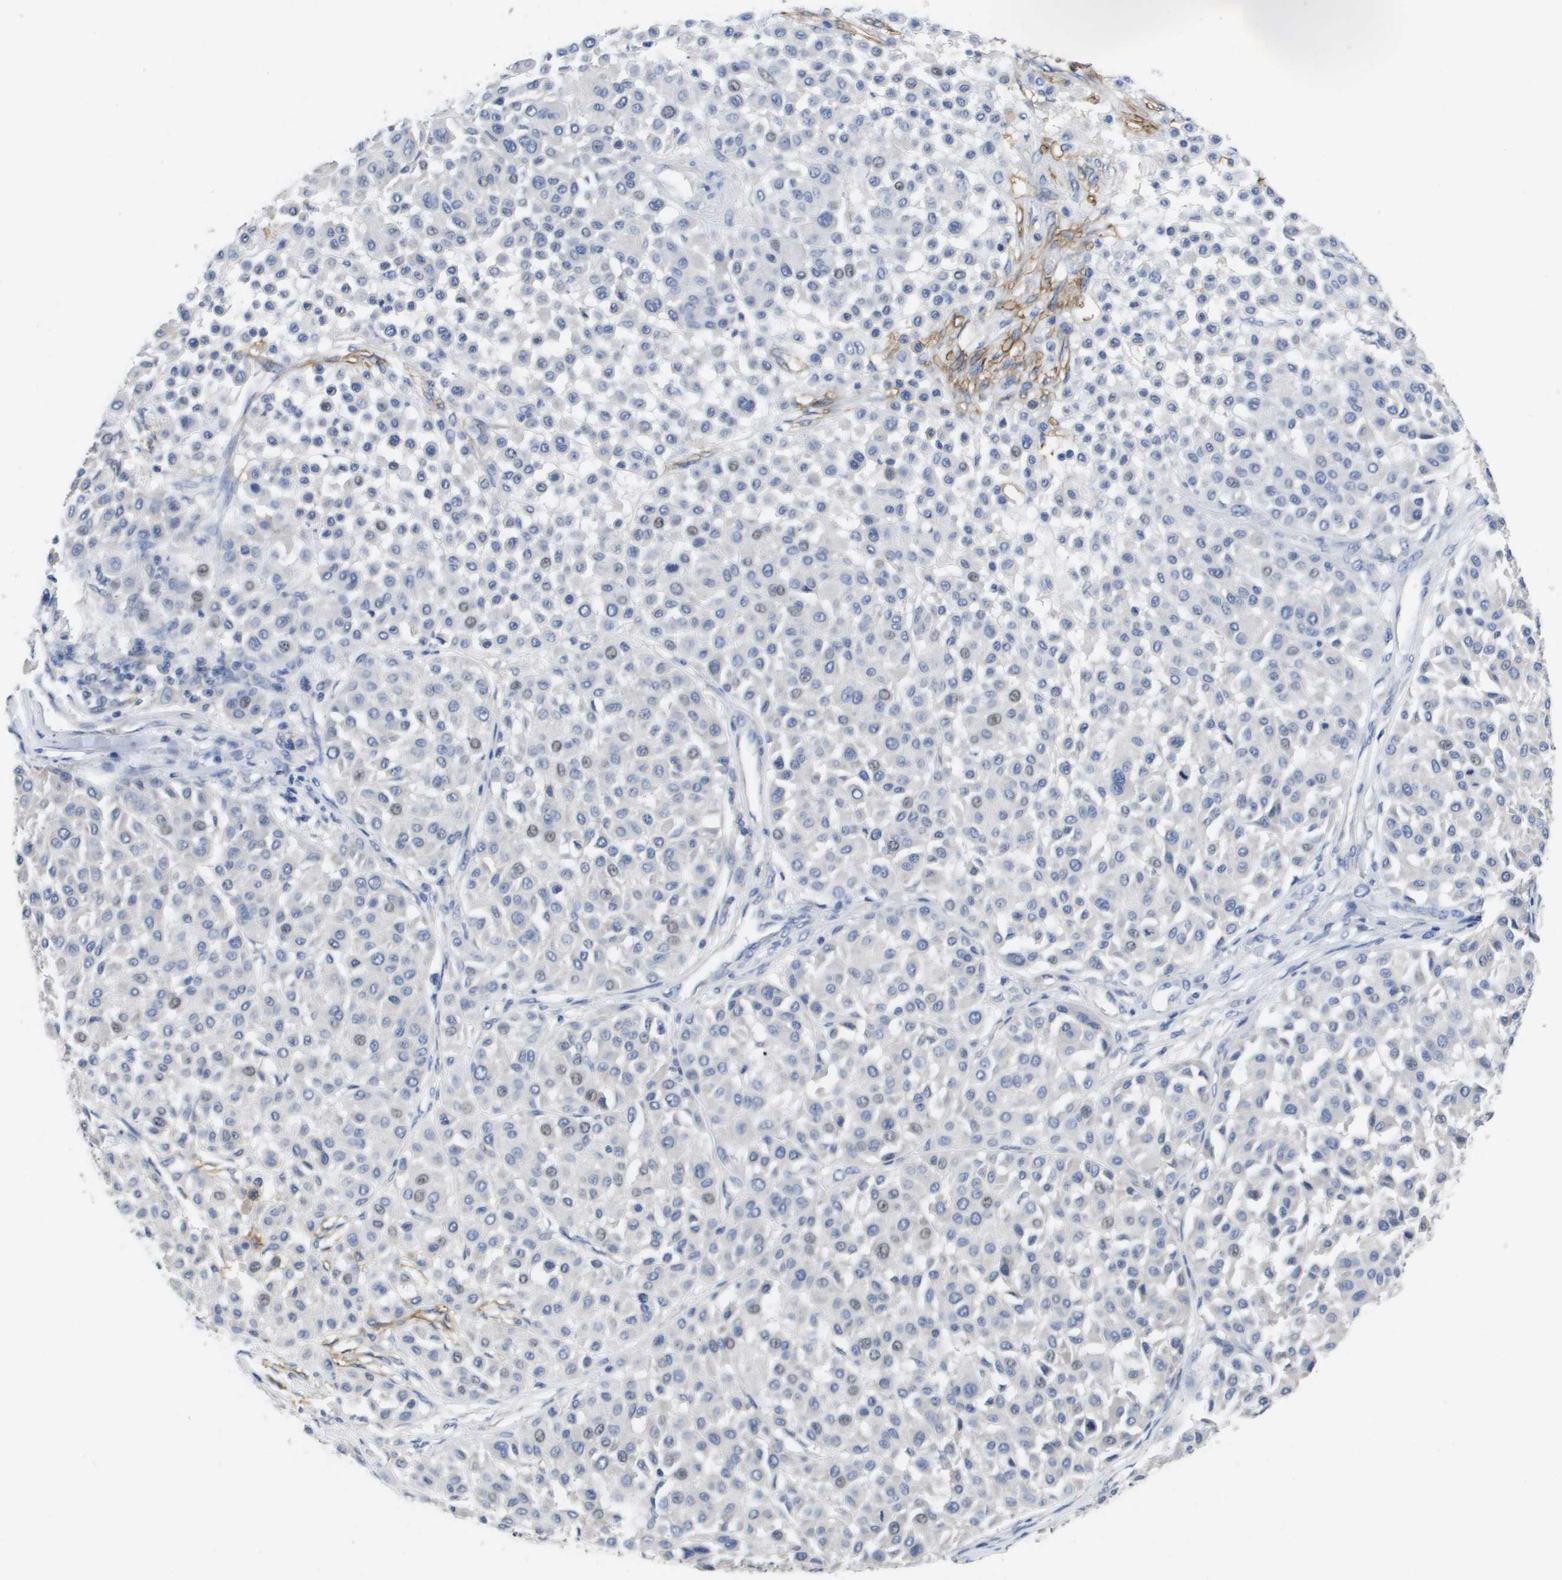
{"staining": {"intensity": "weak", "quantity": "<25%", "location": "nuclear"}, "tissue": "melanoma", "cell_type": "Tumor cells", "image_type": "cancer", "snomed": [{"axis": "morphology", "description": "Malignant melanoma, Metastatic site"}, {"axis": "topography", "description": "Soft tissue"}], "caption": "An IHC photomicrograph of malignant melanoma (metastatic site) is shown. There is no staining in tumor cells of malignant melanoma (metastatic site). (Stains: DAB (3,3'-diaminobenzidine) immunohistochemistry (IHC) with hematoxylin counter stain, Microscopy: brightfield microscopy at high magnification).", "gene": "CA9", "patient": {"sex": "male", "age": 41}}